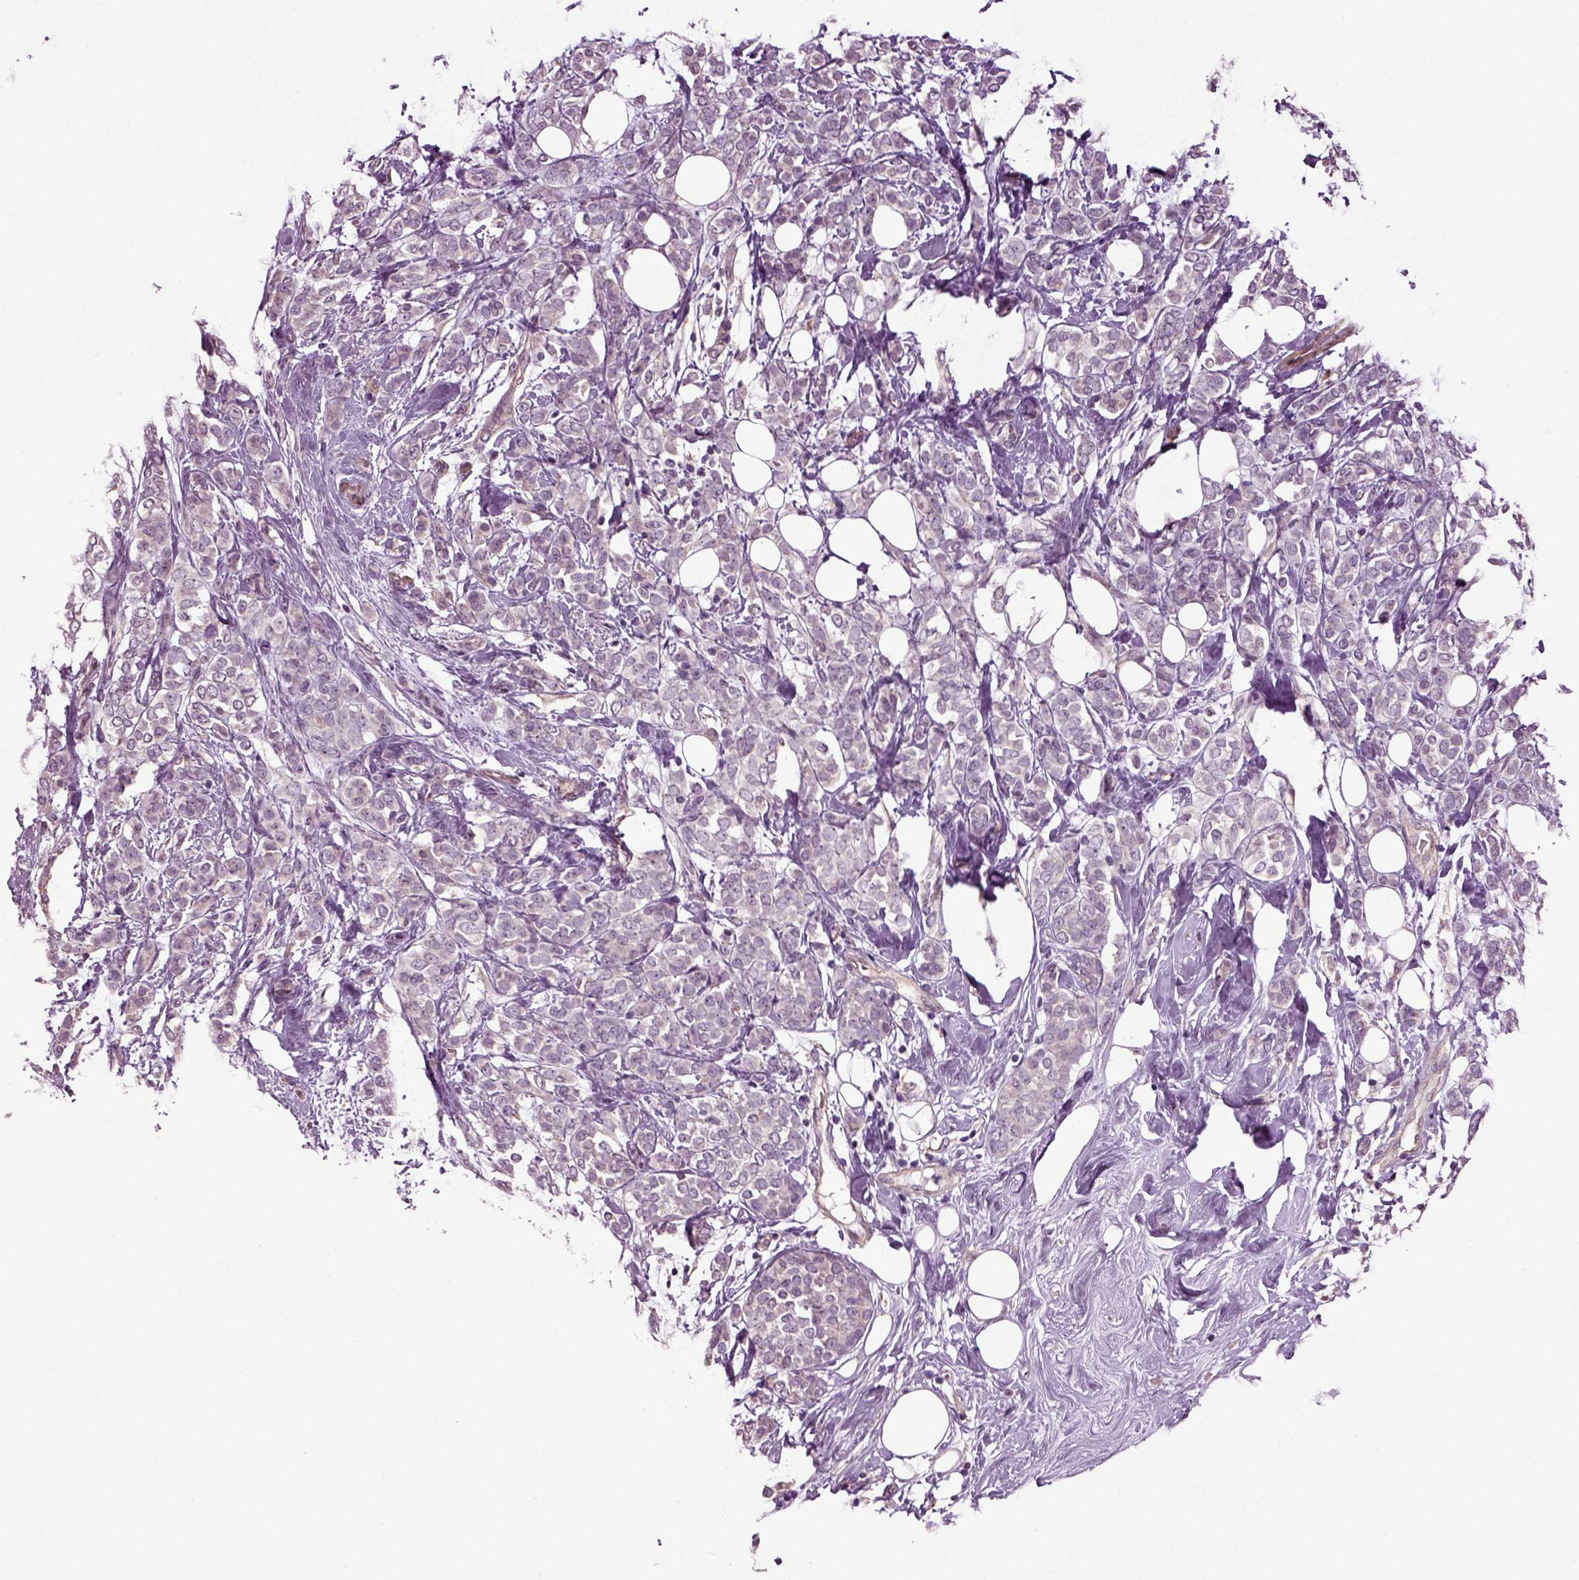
{"staining": {"intensity": "weak", "quantity": "25%-75%", "location": "cytoplasmic/membranous"}, "tissue": "breast cancer", "cell_type": "Tumor cells", "image_type": "cancer", "snomed": [{"axis": "morphology", "description": "Lobular carcinoma"}, {"axis": "topography", "description": "Breast"}], "caption": "Immunohistochemistry of lobular carcinoma (breast) exhibits low levels of weak cytoplasmic/membranous positivity in approximately 25%-75% of tumor cells.", "gene": "HAGHL", "patient": {"sex": "female", "age": 49}}